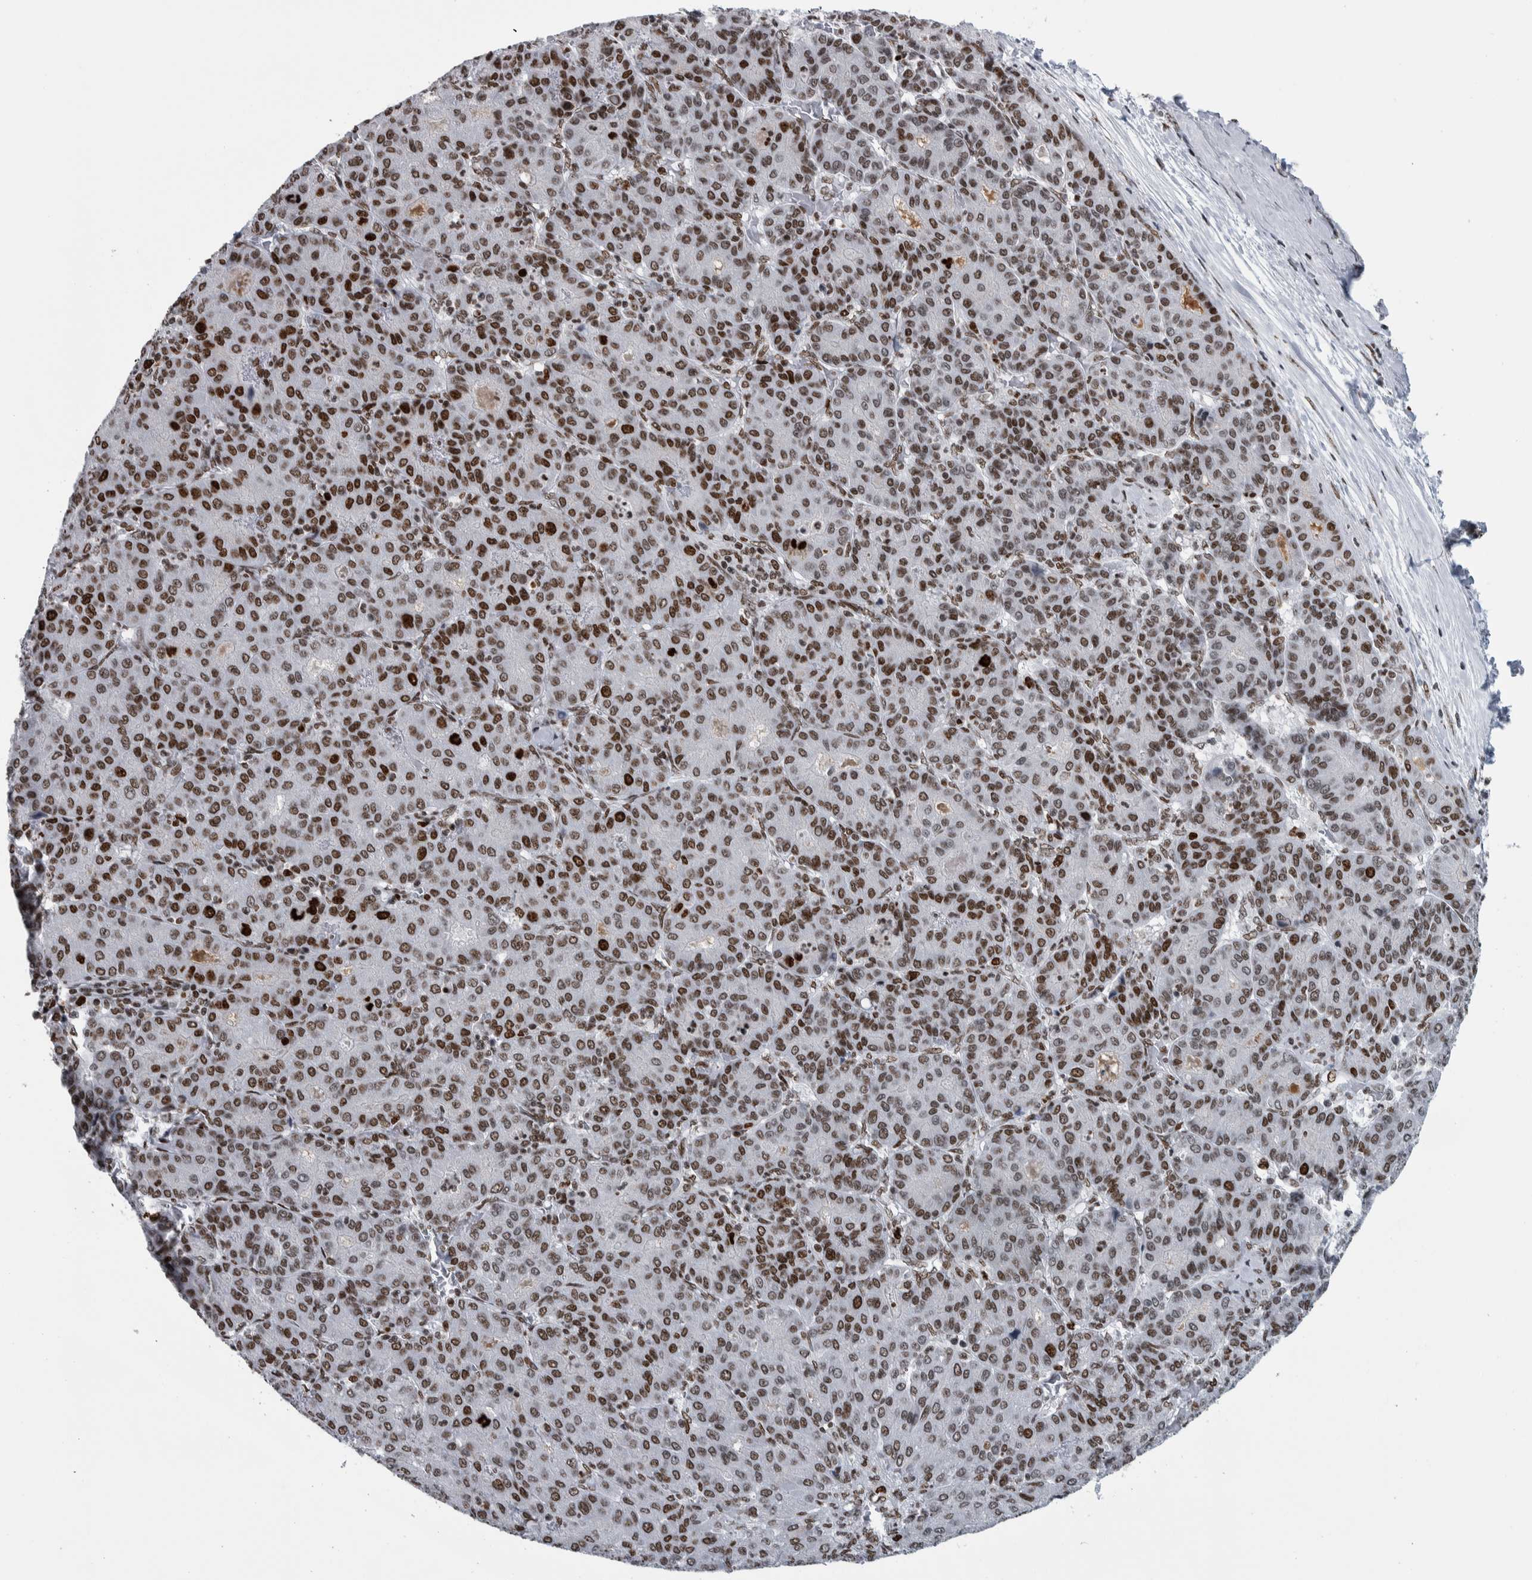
{"staining": {"intensity": "moderate", "quantity": ">75%", "location": "nuclear"}, "tissue": "liver cancer", "cell_type": "Tumor cells", "image_type": "cancer", "snomed": [{"axis": "morphology", "description": "Carcinoma, Hepatocellular, NOS"}, {"axis": "topography", "description": "Liver"}], "caption": "Immunohistochemistry micrograph of liver cancer (hepatocellular carcinoma) stained for a protein (brown), which reveals medium levels of moderate nuclear expression in approximately >75% of tumor cells.", "gene": "TOP2B", "patient": {"sex": "male", "age": 65}}